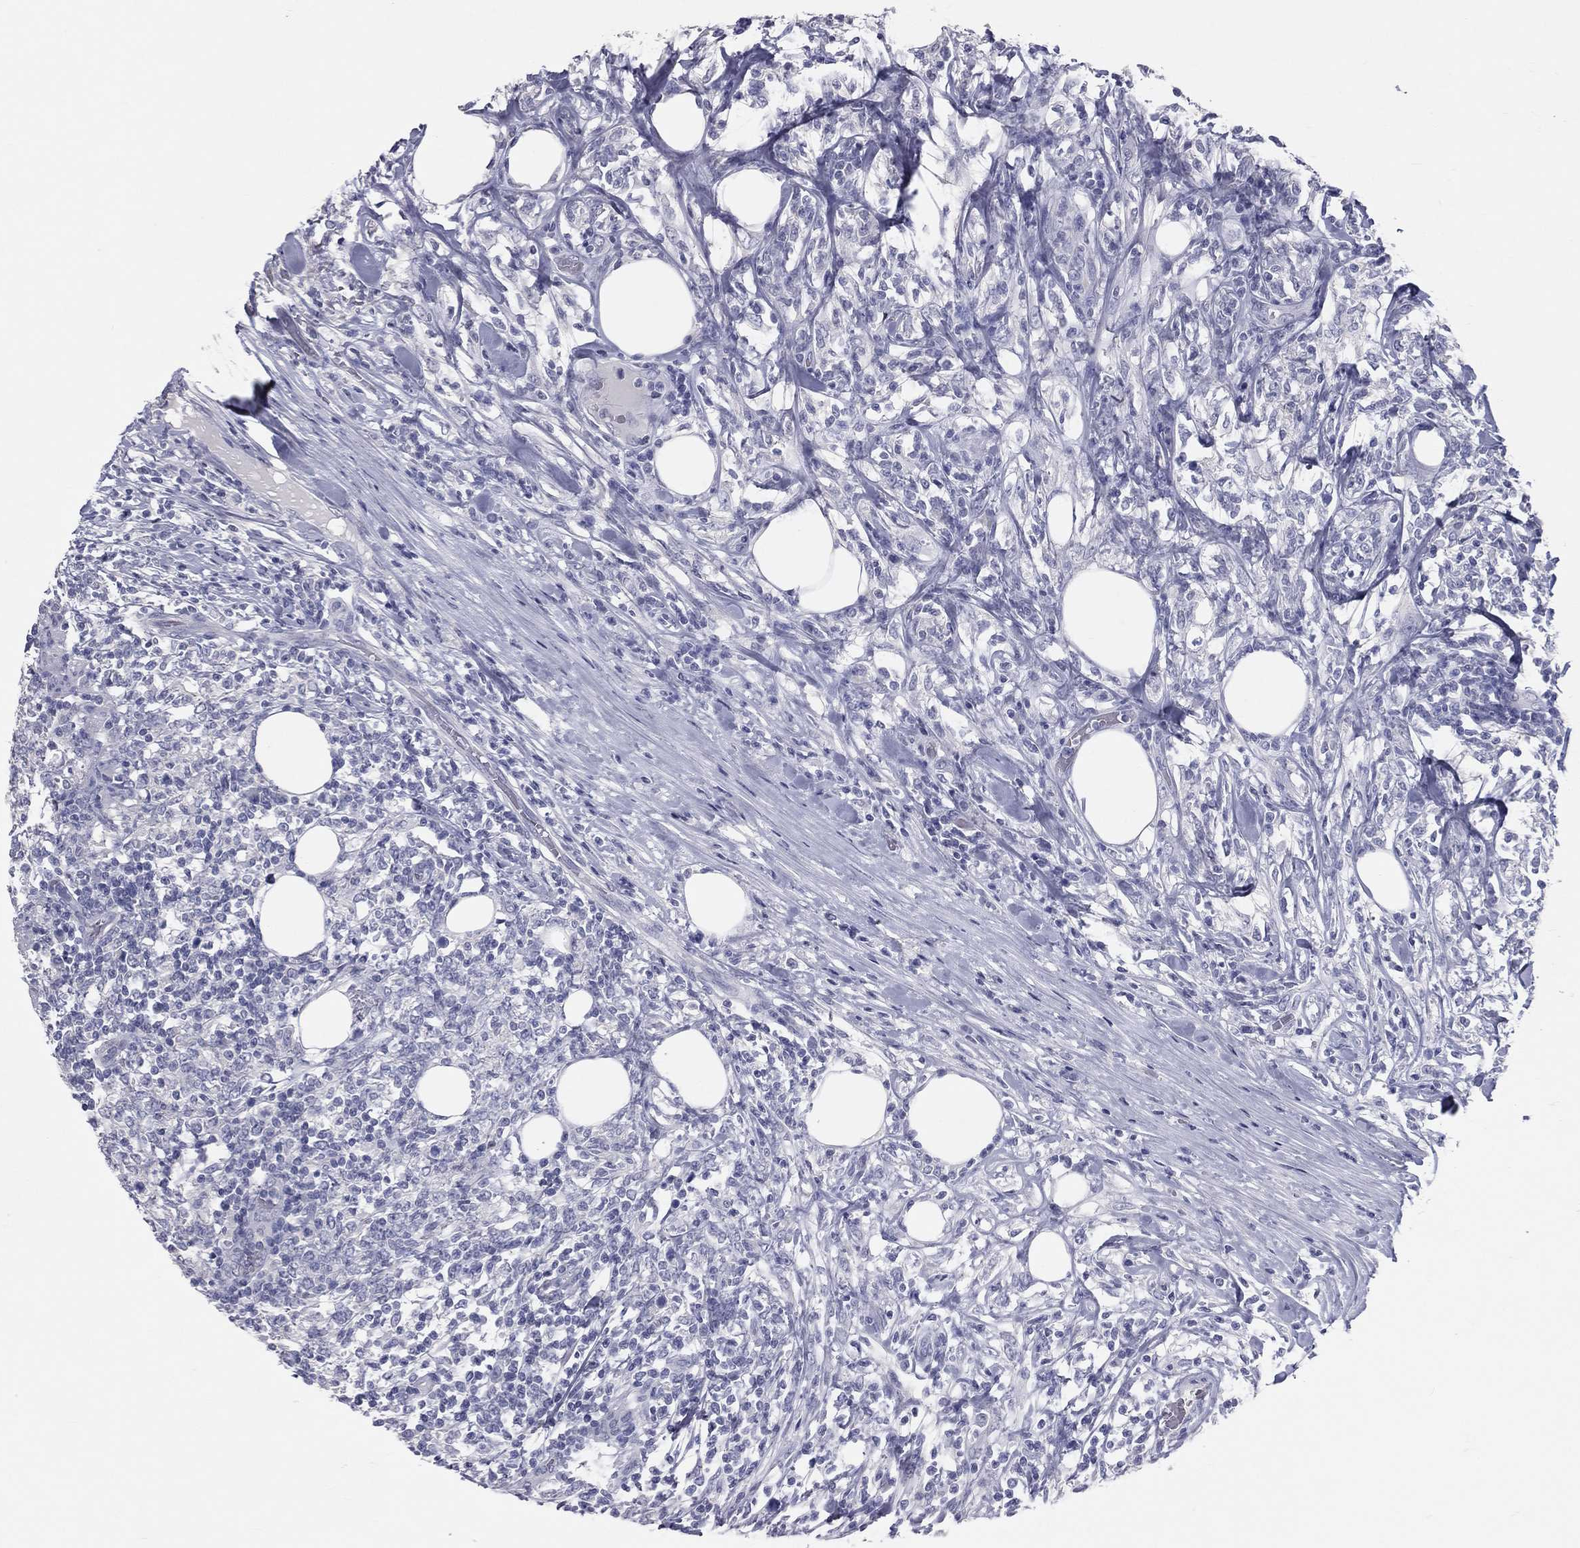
{"staining": {"intensity": "negative", "quantity": "none", "location": "none"}, "tissue": "lymphoma", "cell_type": "Tumor cells", "image_type": "cancer", "snomed": [{"axis": "morphology", "description": "Malignant lymphoma, non-Hodgkin's type, High grade"}, {"axis": "topography", "description": "Lymph node"}], "caption": "DAB immunohistochemical staining of human malignant lymphoma, non-Hodgkin's type (high-grade) demonstrates no significant expression in tumor cells.", "gene": "TFPI2", "patient": {"sex": "female", "age": 84}}